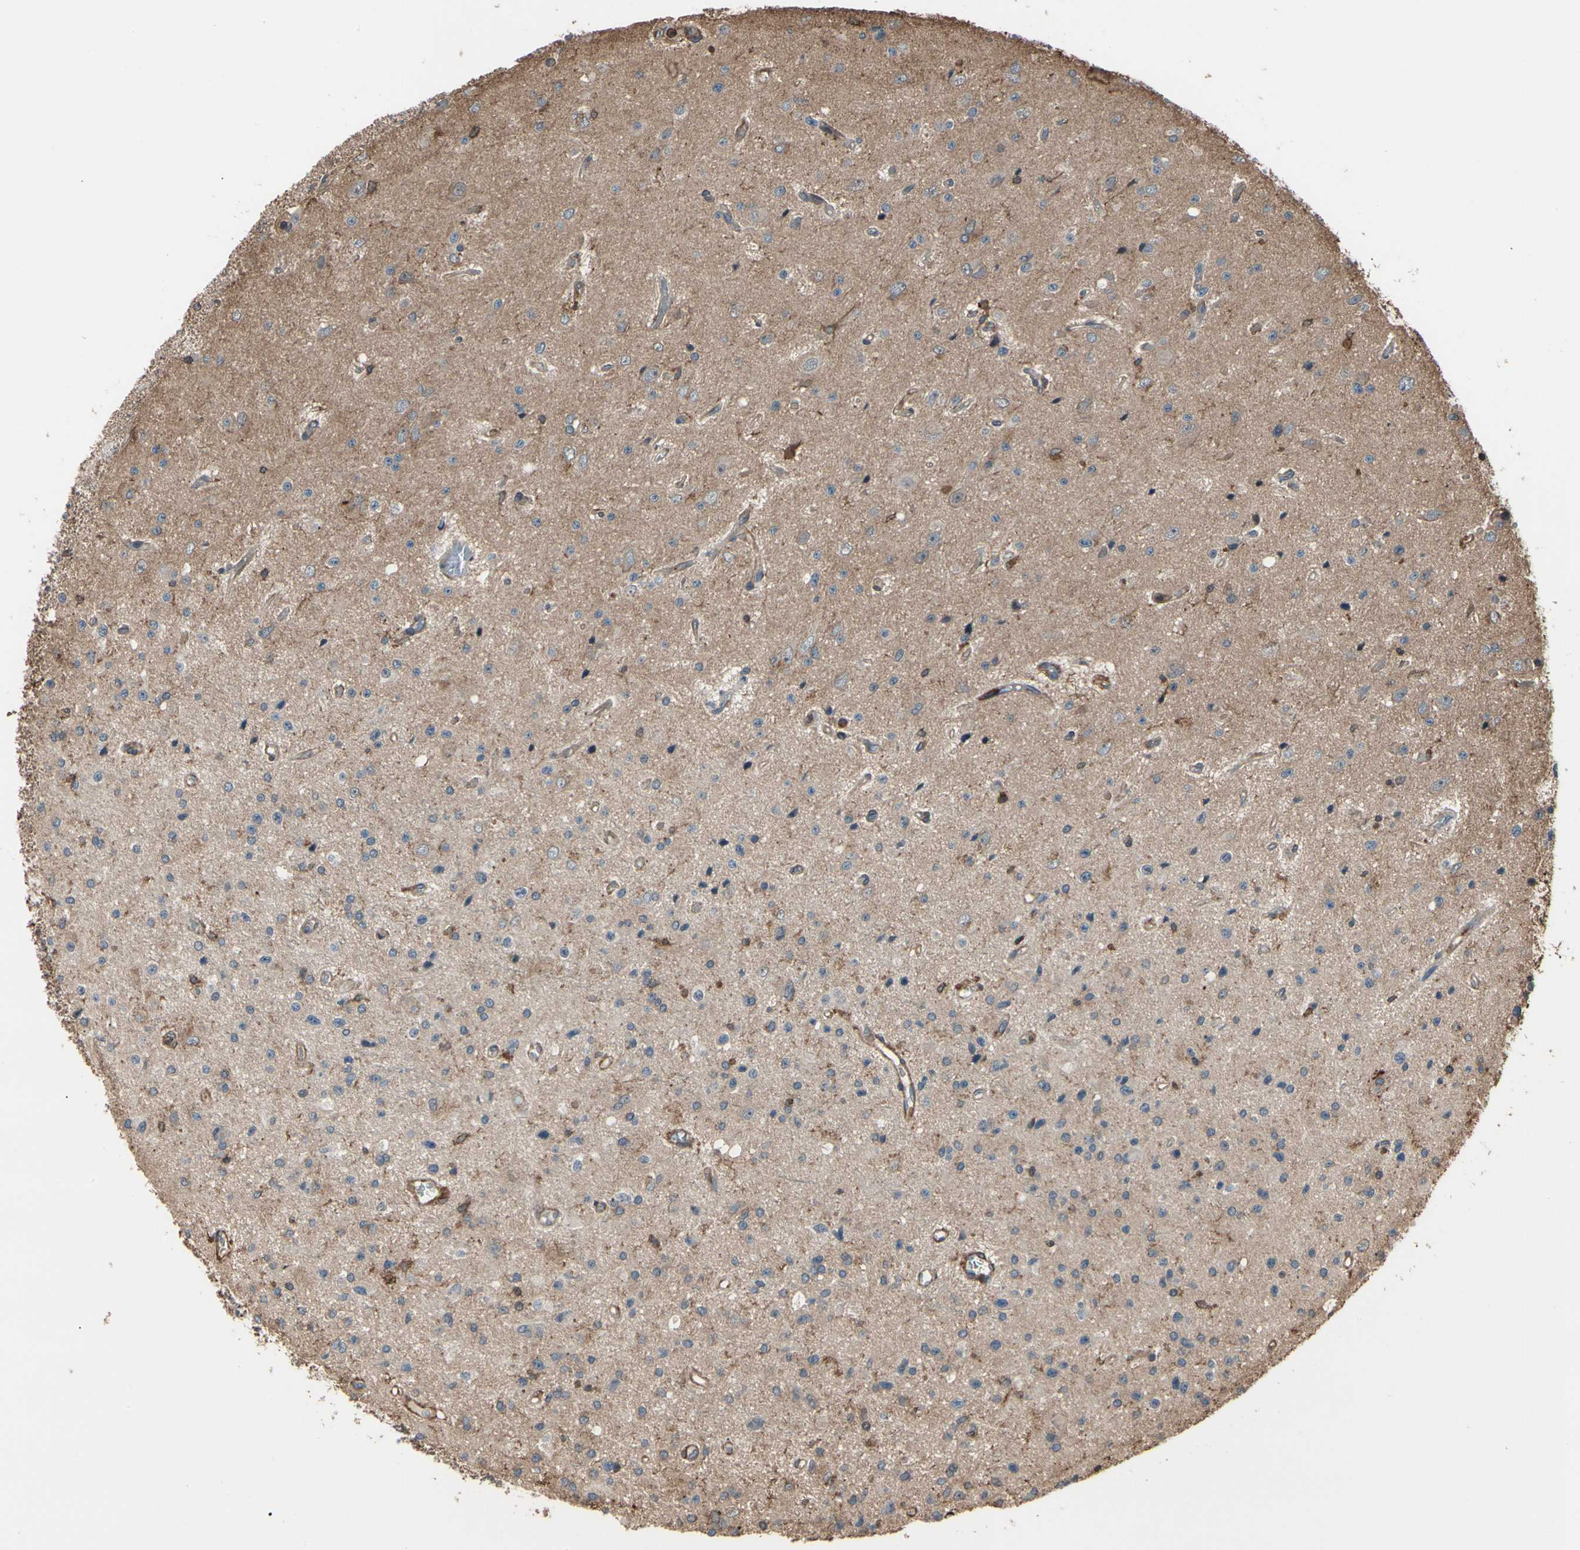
{"staining": {"intensity": "negative", "quantity": "none", "location": "none"}, "tissue": "glioma", "cell_type": "Tumor cells", "image_type": "cancer", "snomed": [{"axis": "morphology", "description": "Glioma, malignant, Low grade"}, {"axis": "topography", "description": "Brain"}], "caption": "Tumor cells show no significant staining in glioma.", "gene": "MAPK13", "patient": {"sex": "male", "age": 58}}